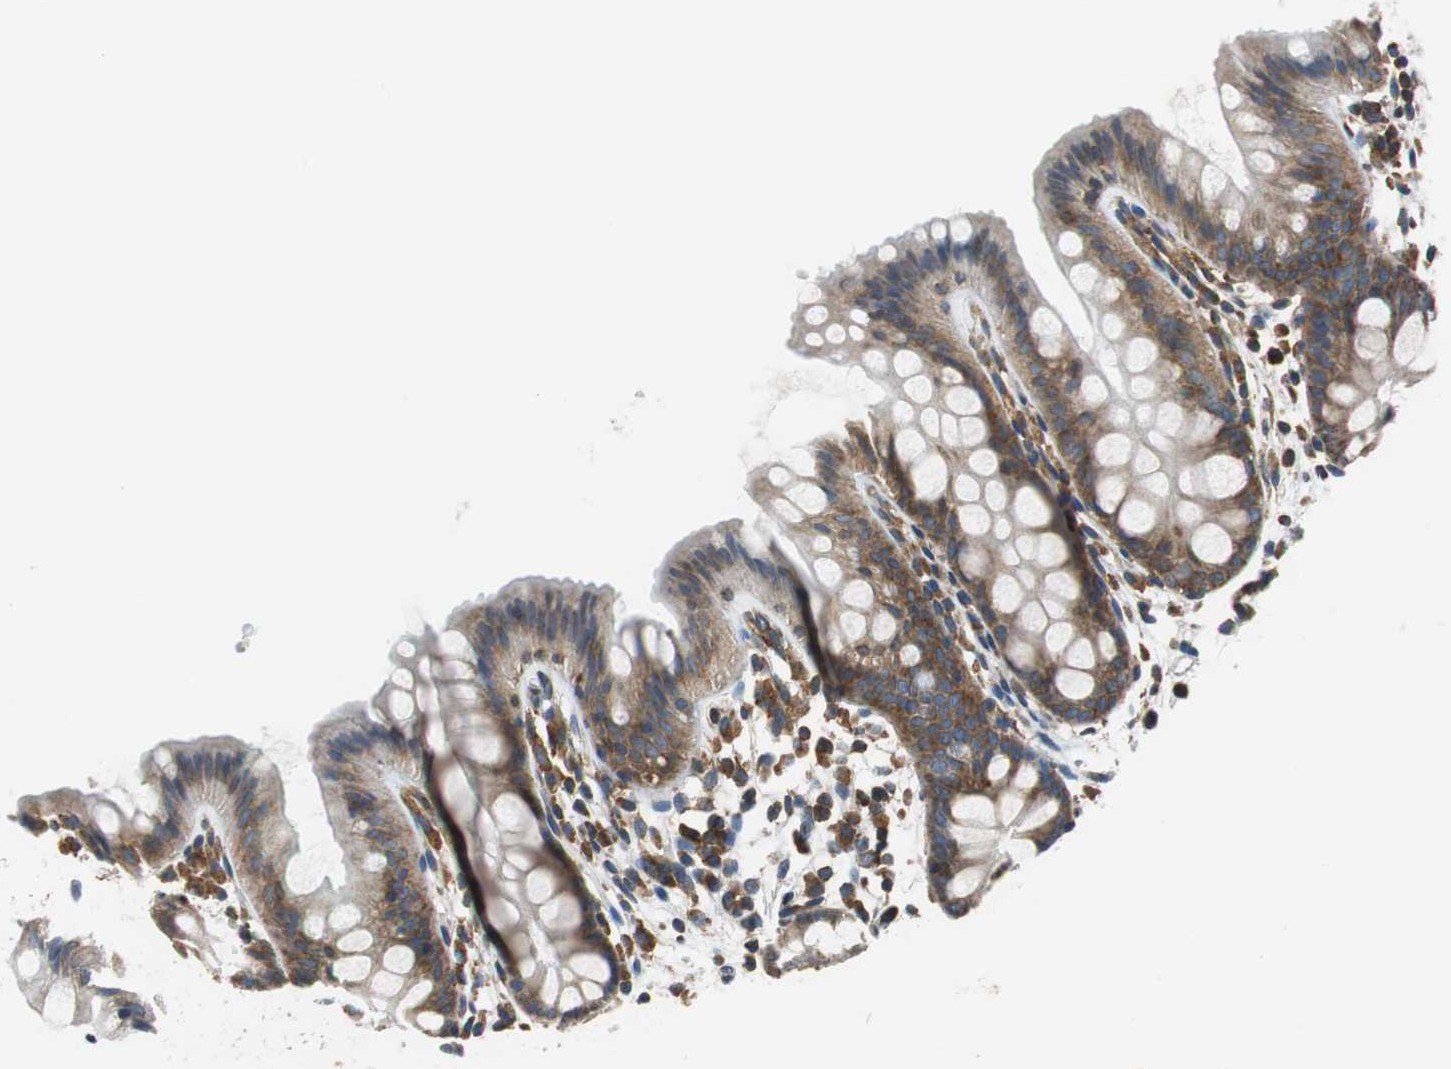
{"staining": {"intensity": "weak", "quantity": ">75%", "location": "cytoplasmic/membranous"}, "tissue": "colon", "cell_type": "Endothelial cells", "image_type": "normal", "snomed": [{"axis": "morphology", "description": "Normal tissue, NOS"}, {"axis": "topography", "description": "Smooth muscle"}, {"axis": "topography", "description": "Colon"}], "caption": "Immunohistochemical staining of benign human colon reveals >75% levels of weak cytoplasmic/membranous protein staining in about >75% of endothelial cells. (Brightfield microscopy of DAB IHC at high magnification).", "gene": "CNOT3", "patient": {"sex": "male", "age": 67}}